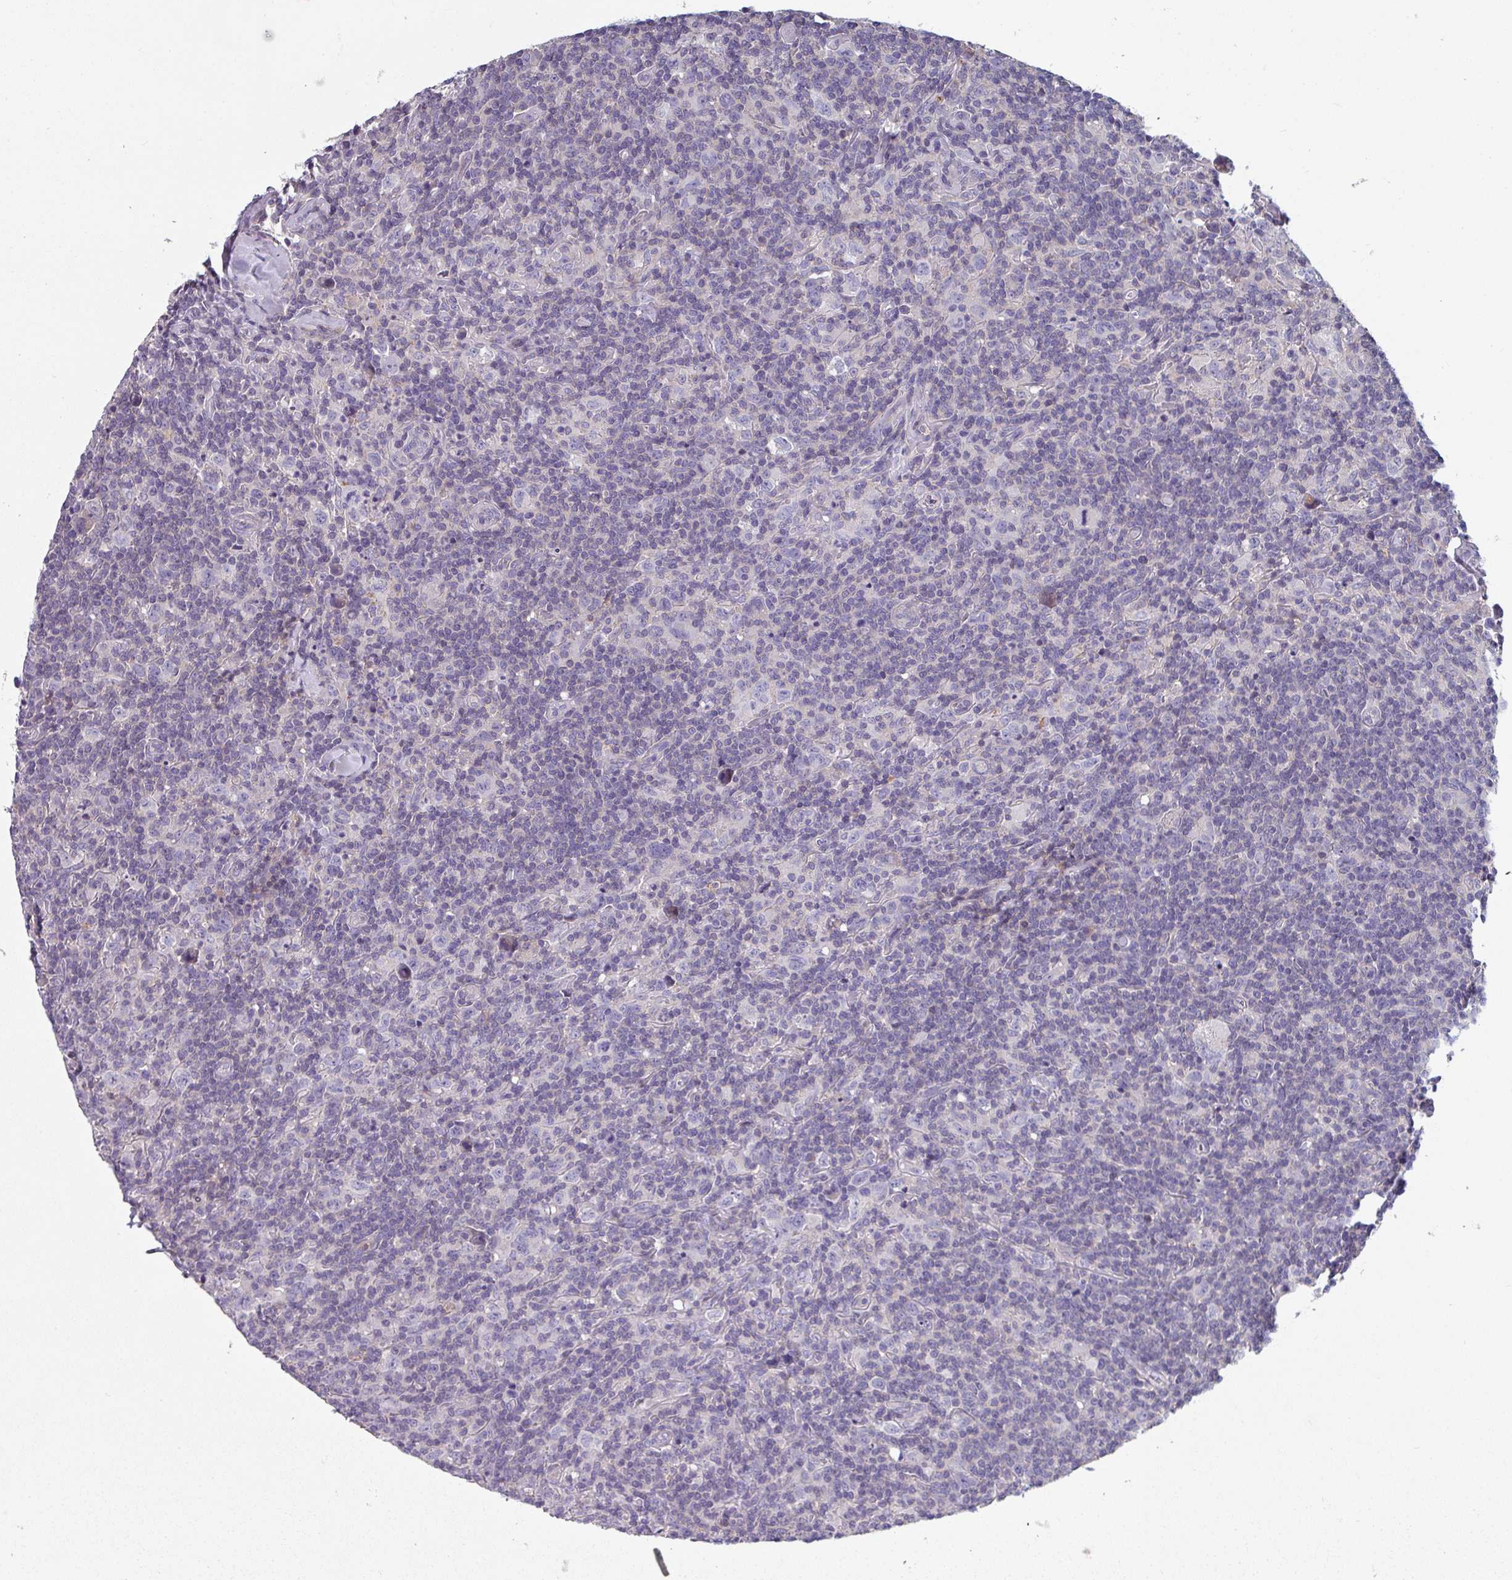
{"staining": {"intensity": "negative", "quantity": "none", "location": "none"}, "tissue": "lymphoma", "cell_type": "Tumor cells", "image_type": "cancer", "snomed": [{"axis": "morphology", "description": "Hodgkin's disease, NOS"}, {"axis": "topography", "description": "Lymph node"}], "caption": "Immunohistochemistry (IHC) photomicrograph of human Hodgkin's disease stained for a protein (brown), which shows no staining in tumor cells.", "gene": "TMEM132A", "patient": {"sex": "female", "age": 18}}